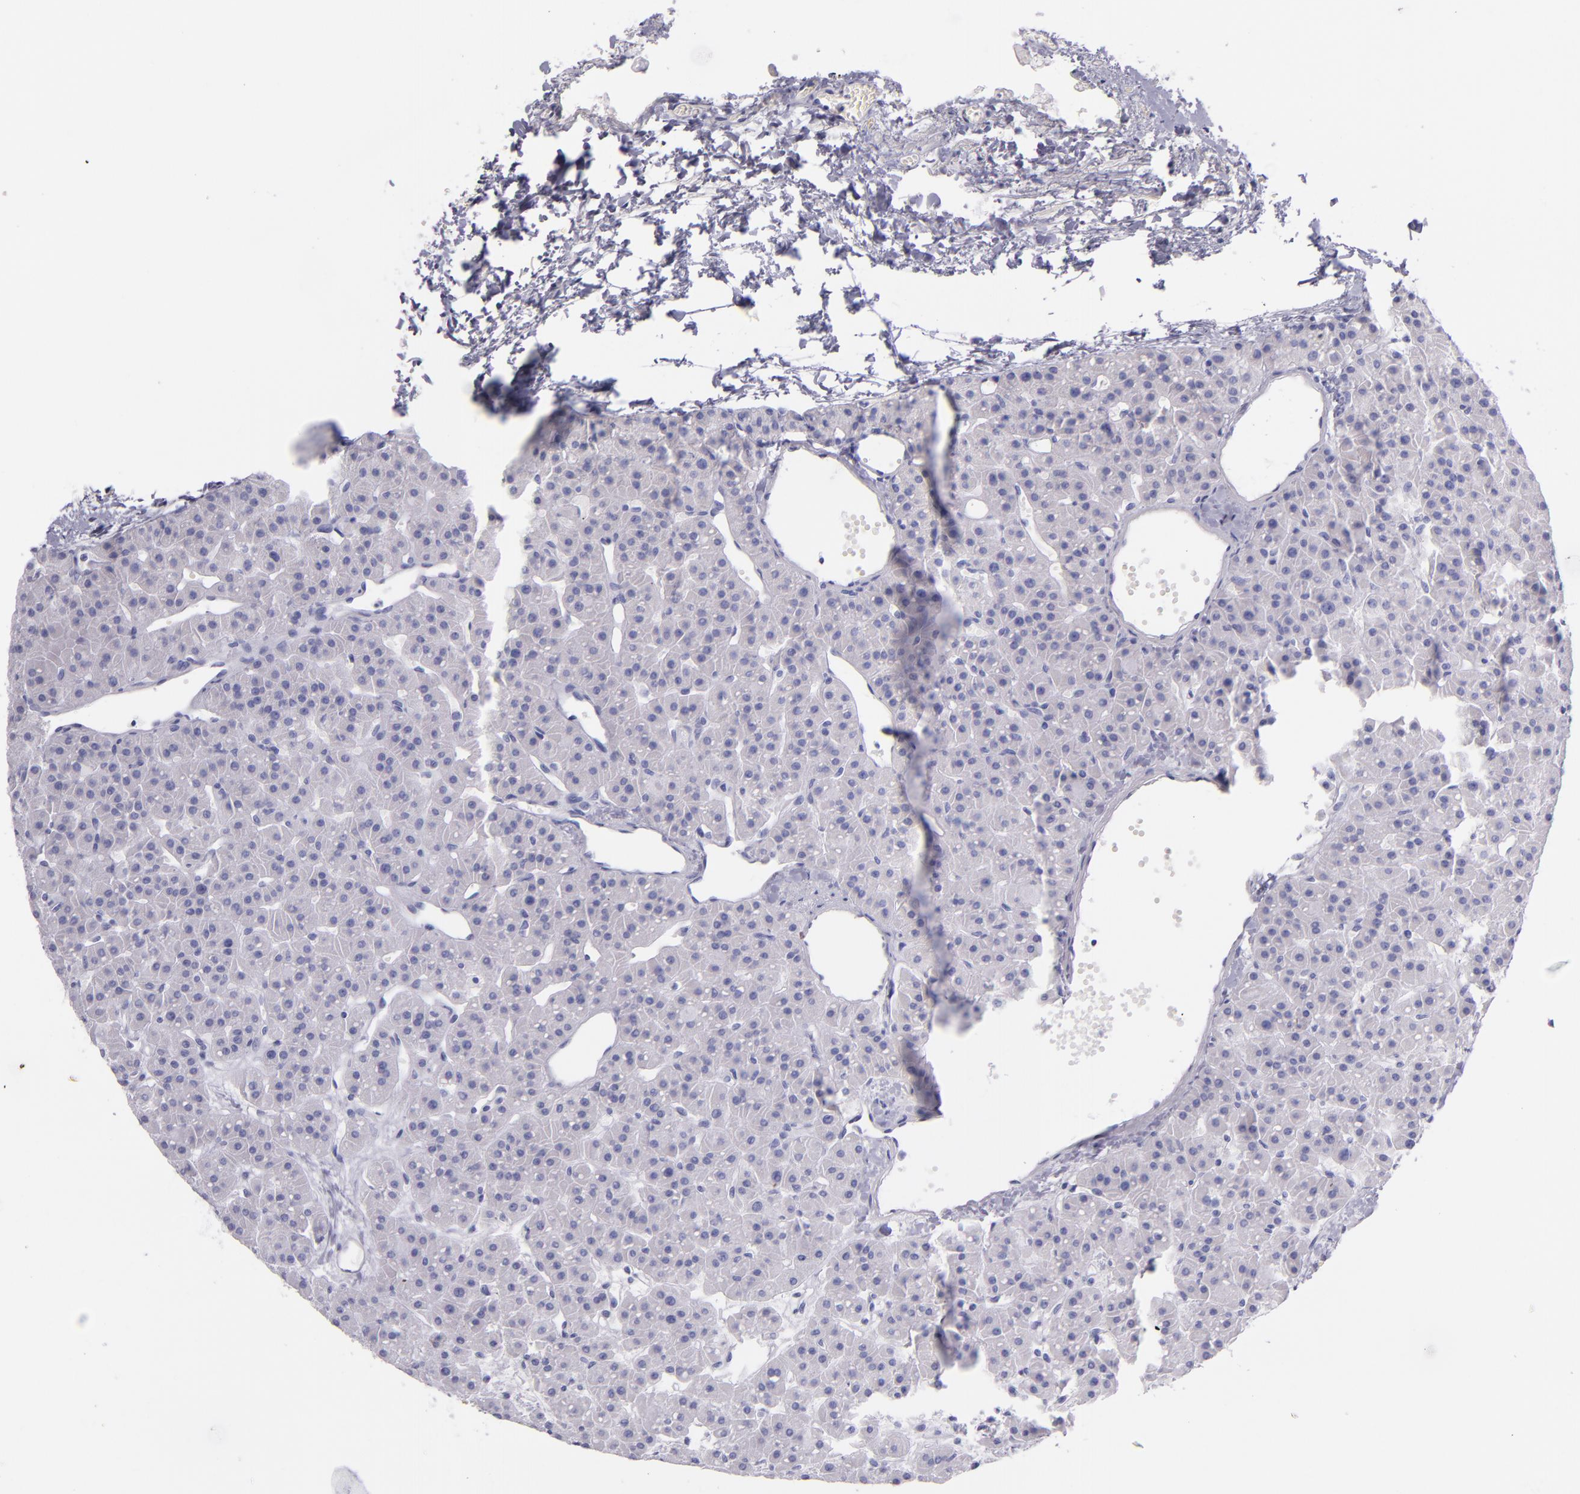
{"staining": {"intensity": "negative", "quantity": "none", "location": "none"}, "tissue": "parathyroid gland", "cell_type": "Glandular cells", "image_type": "normal", "snomed": [{"axis": "morphology", "description": "Normal tissue, NOS"}, {"axis": "topography", "description": "Parathyroid gland"}], "caption": "A photomicrograph of human parathyroid gland is negative for staining in glandular cells. (Stains: DAB immunohistochemistry with hematoxylin counter stain, Microscopy: brightfield microscopy at high magnification).", "gene": "SFTPA2", "patient": {"sex": "female", "age": 76}}